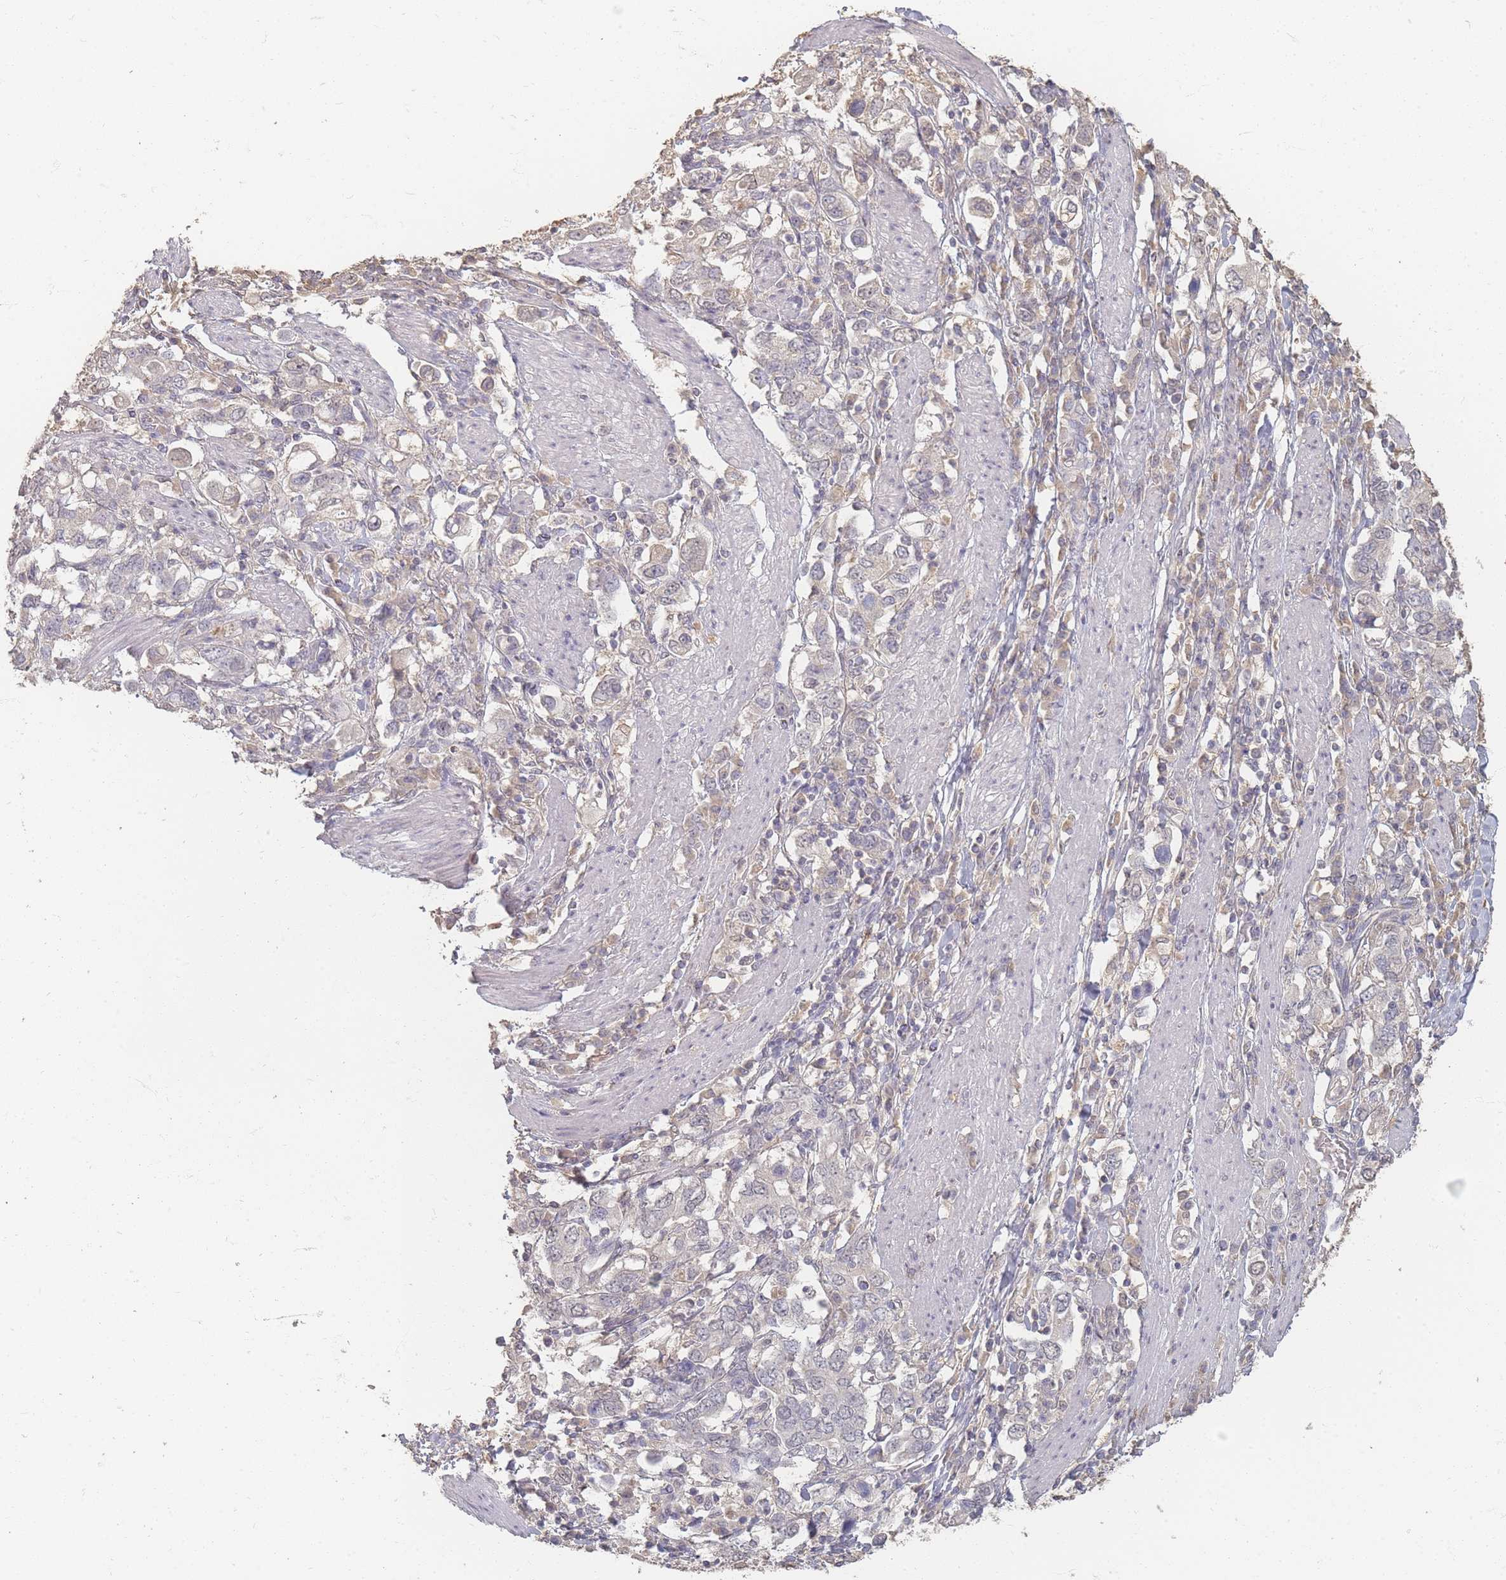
{"staining": {"intensity": "weak", "quantity": "<25%", "location": "cytoplasmic/membranous"}, "tissue": "stomach cancer", "cell_type": "Tumor cells", "image_type": "cancer", "snomed": [{"axis": "morphology", "description": "Adenocarcinoma, NOS"}, {"axis": "topography", "description": "Stomach, upper"}, {"axis": "topography", "description": "Stomach"}], "caption": "Histopathology image shows no protein expression in tumor cells of stomach cancer (adenocarcinoma) tissue. (Immunohistochemistry (ihc), brightfield microscopy, high magnification).", "gene": "RFTN1", "patient": {"sex": "male", "age": 62}}